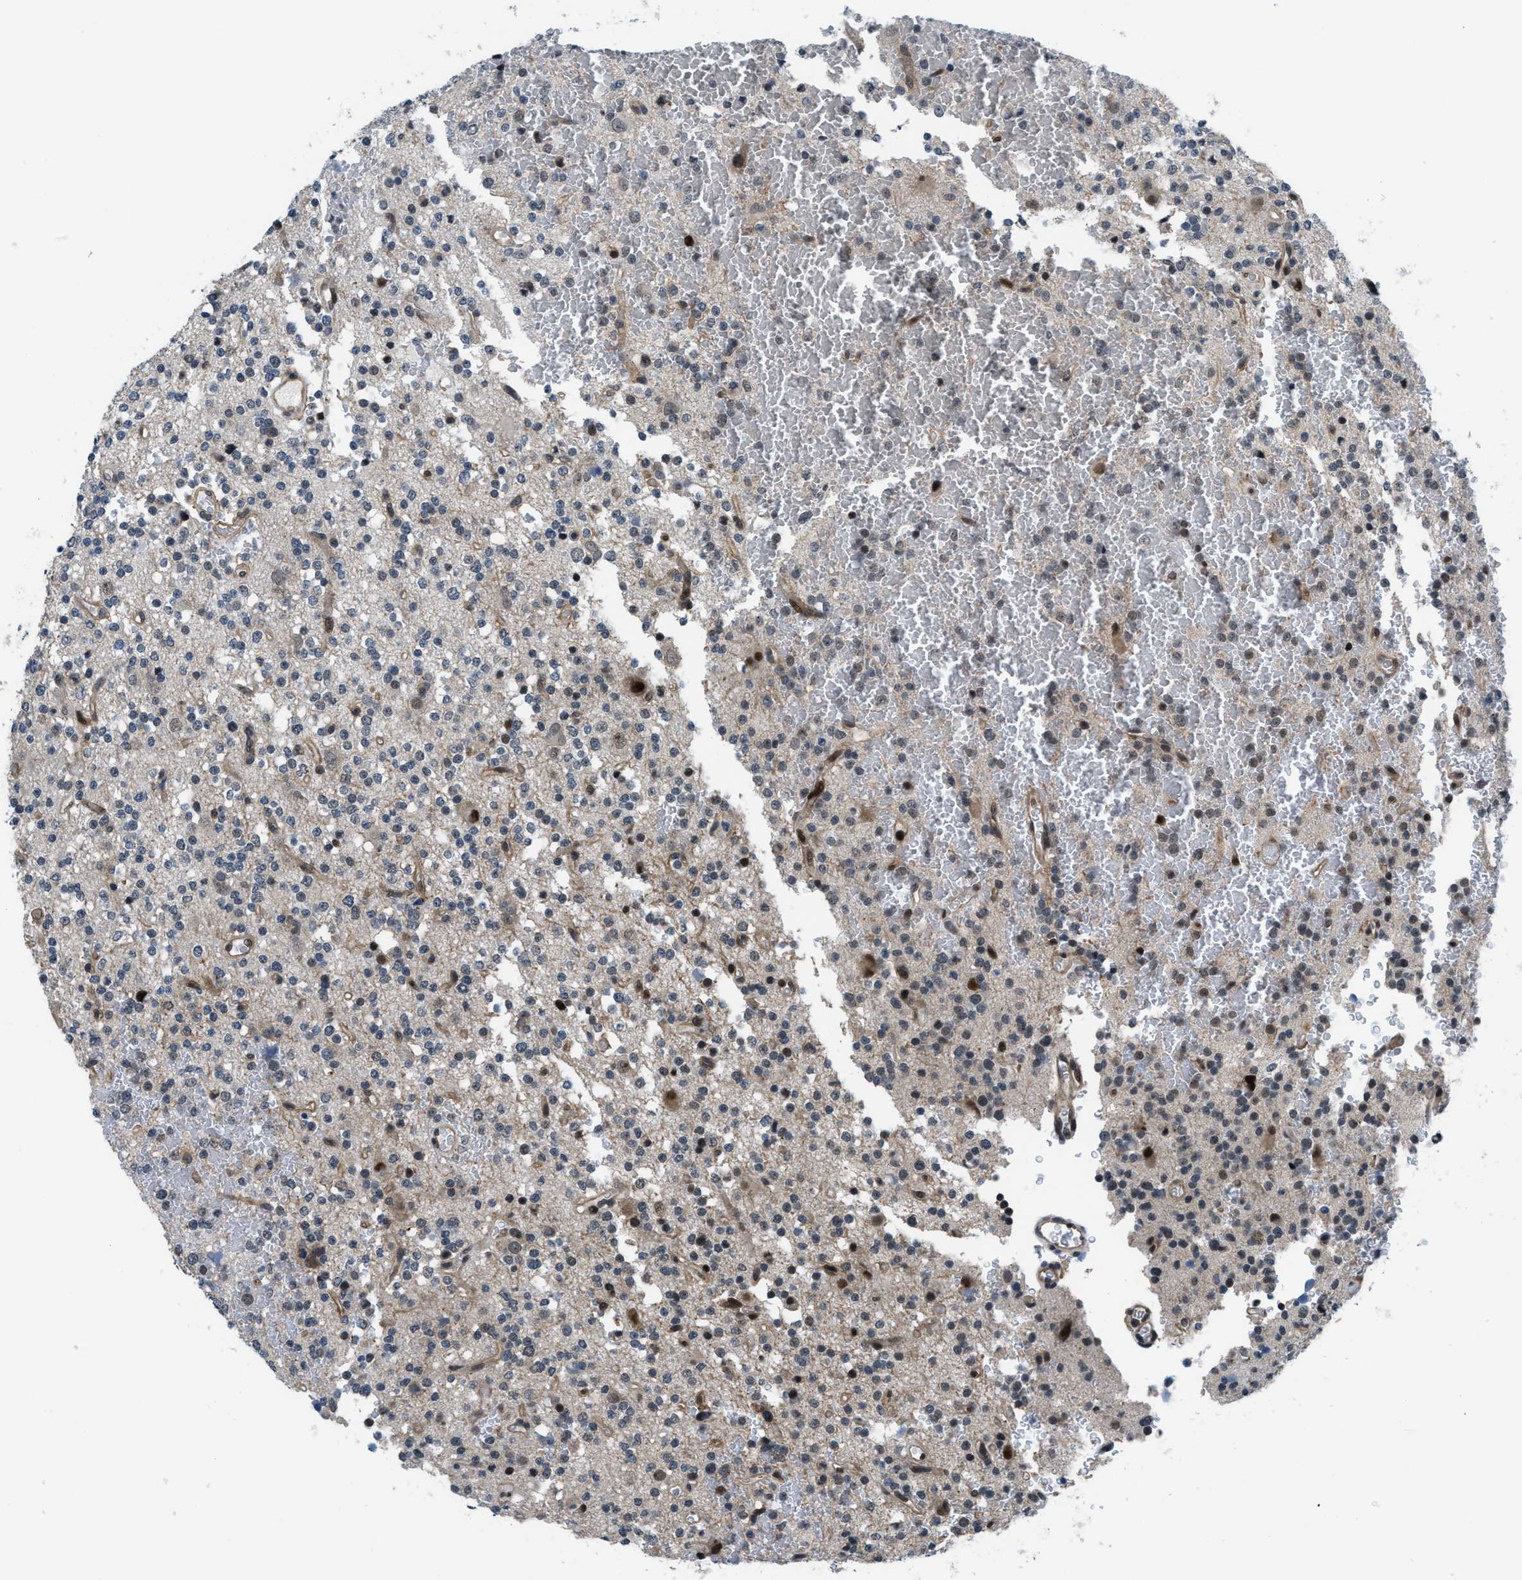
{"staining": {"intensity": "strong", "quantity": "<25%", "location": "nuclear"}, "tissue": "glioma", "cell_type": "Tumor cells", "image_type": "cancer", "snomed": [{"axis": "morphology", "description": "Glioma, malignant, High grade"}, {"axis": "topography", "description": "Brain"}], "caption": "IHC of human high-grade glioma (malignant) displays medium levels of strong nuclear positivity in approximately <25% of tumor cells. (Brightfield microscopy of DAB IHC at high magnification).", "gene": "SETD5", "patient": {"sex": "male", "age": 47}}